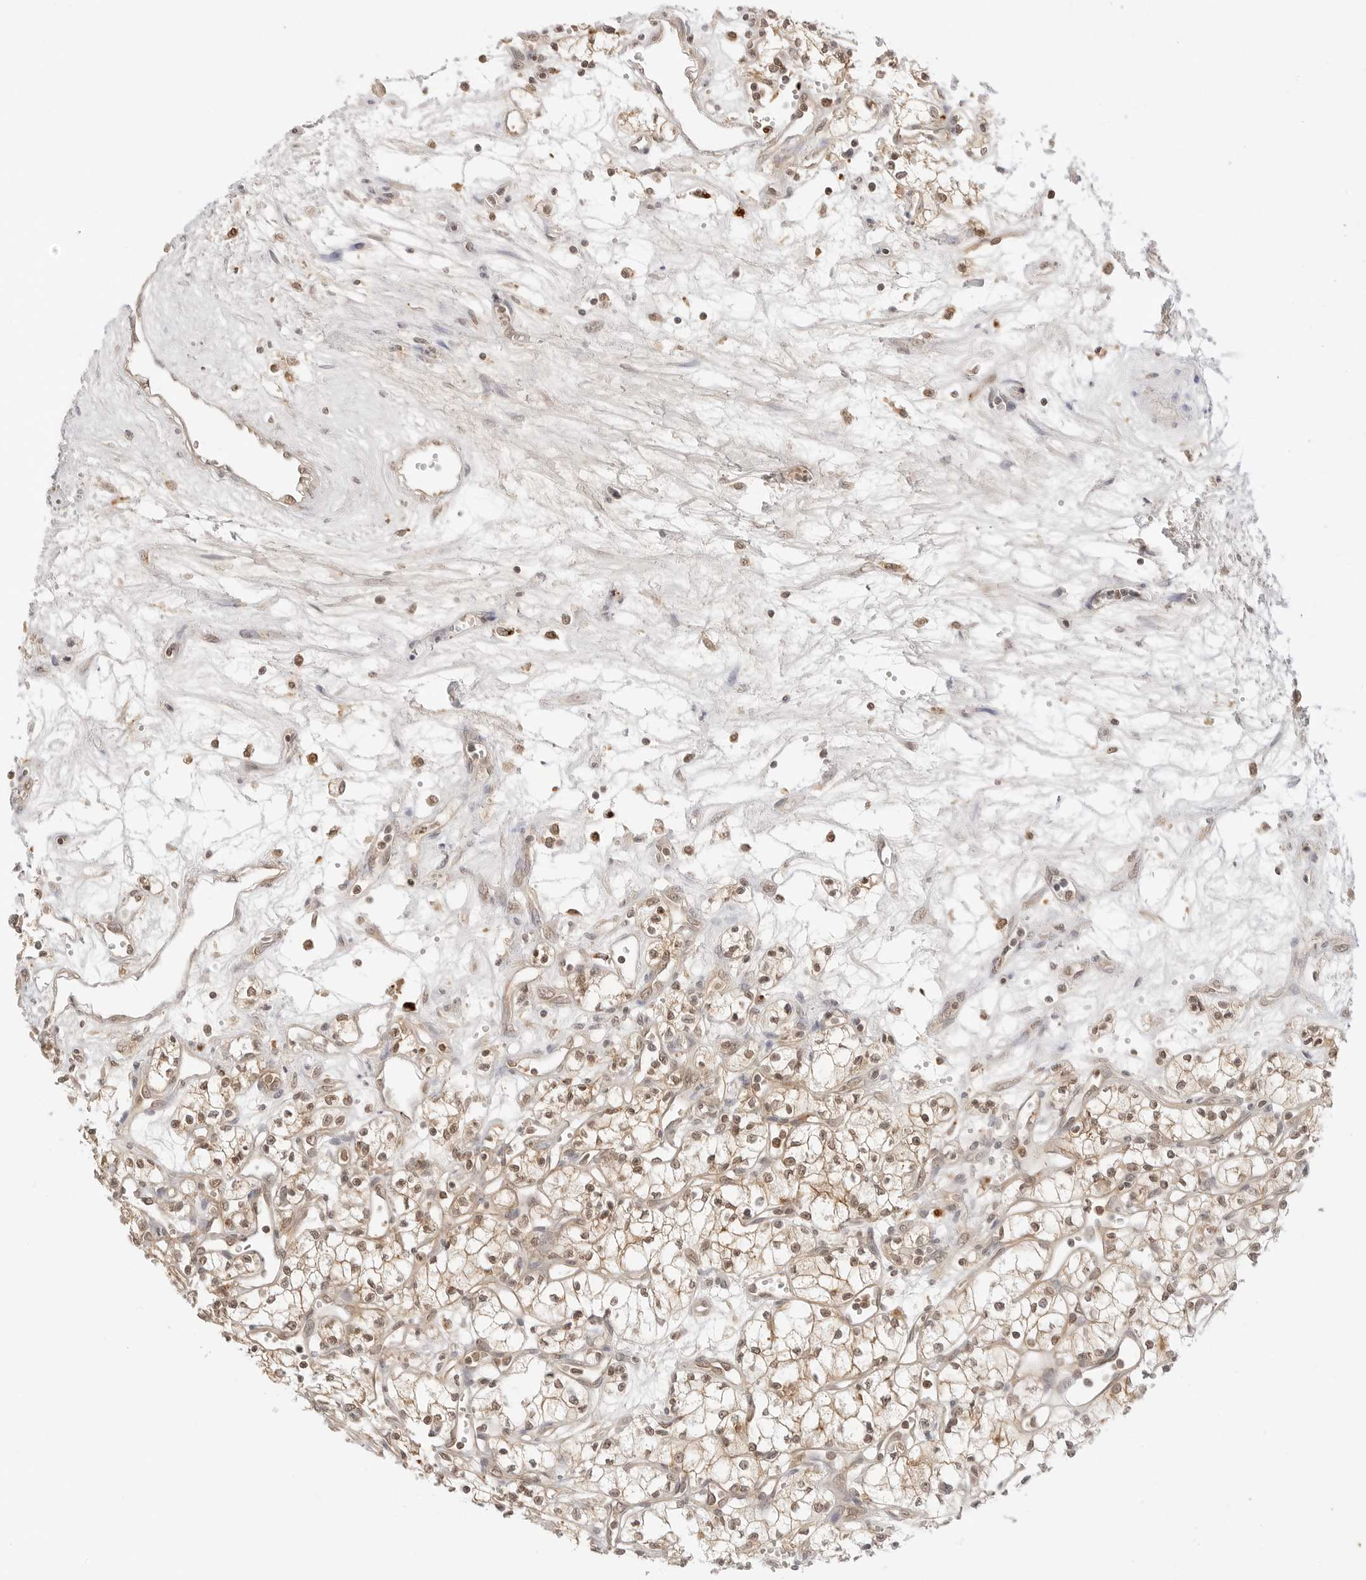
{"staining": {"intensity": "moderate", "quantity": ">75%", "location": "cytoplasmic/membranous,nuclear"}, "tissue": "renal cancer", "cell_type": "Tumor cells", "image_type": "cancer", "snomed": [{"axis": "morphology", "description": "Adenocarcinoma, NOS"}, {"axis": "topography", "description": "Kidney"}], "caption": "DAB (3,3'-diaminobenzidine) immunohistochemical staining of renal cancer displays moderate cytoplasmic/membranous and nuclear protein positivity in approximately >75% of tumor cells. (brown staining indicates protein expression, while blue staining denotes nuclei).", "gene": "EPHA1", "patient": {"sex": "male", "age": 59}}